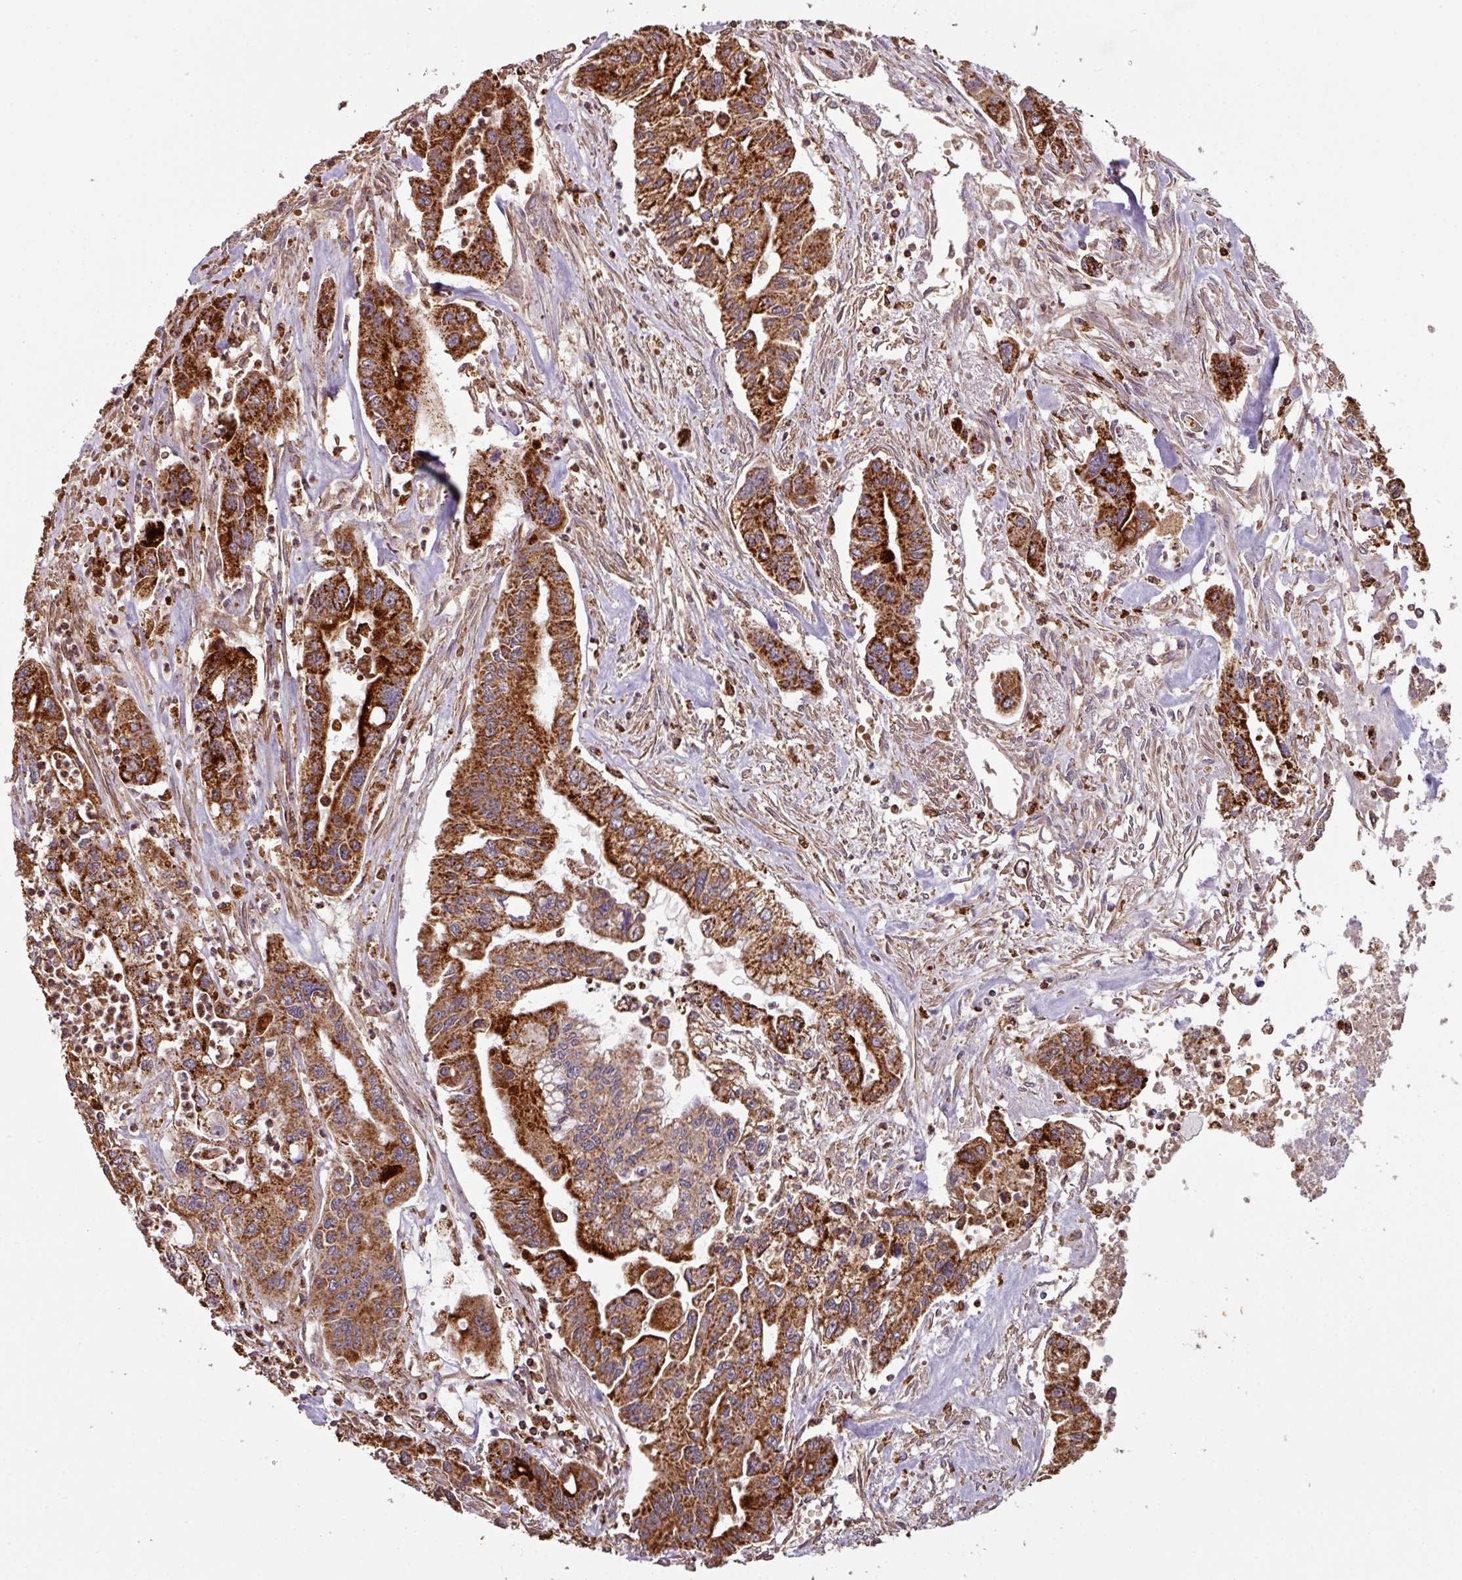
{"staining": {"intensity": "strong", "quantity": ">75%", "location": "cytoplasmic/membranous"}, "tissue": "pancreatic cancer", "cell_type": "Tumor cells", "image_type": "cancer", "snomed": [{"axis": "morphology", "description": "Adenocarcinoma, NOS"}, {"axis": "topography", "description": "Pancreas"}], "caption": "Immunohistochemistry (IHC) histopathology image of human pancreatic cancer stained for a protein (brown), which displays high levels of strong cytoplasmic/membranous expression in approximately >75% of tumor cells.", "gene": "SQOR", "patient": {"sex": "male", "age": 62}}